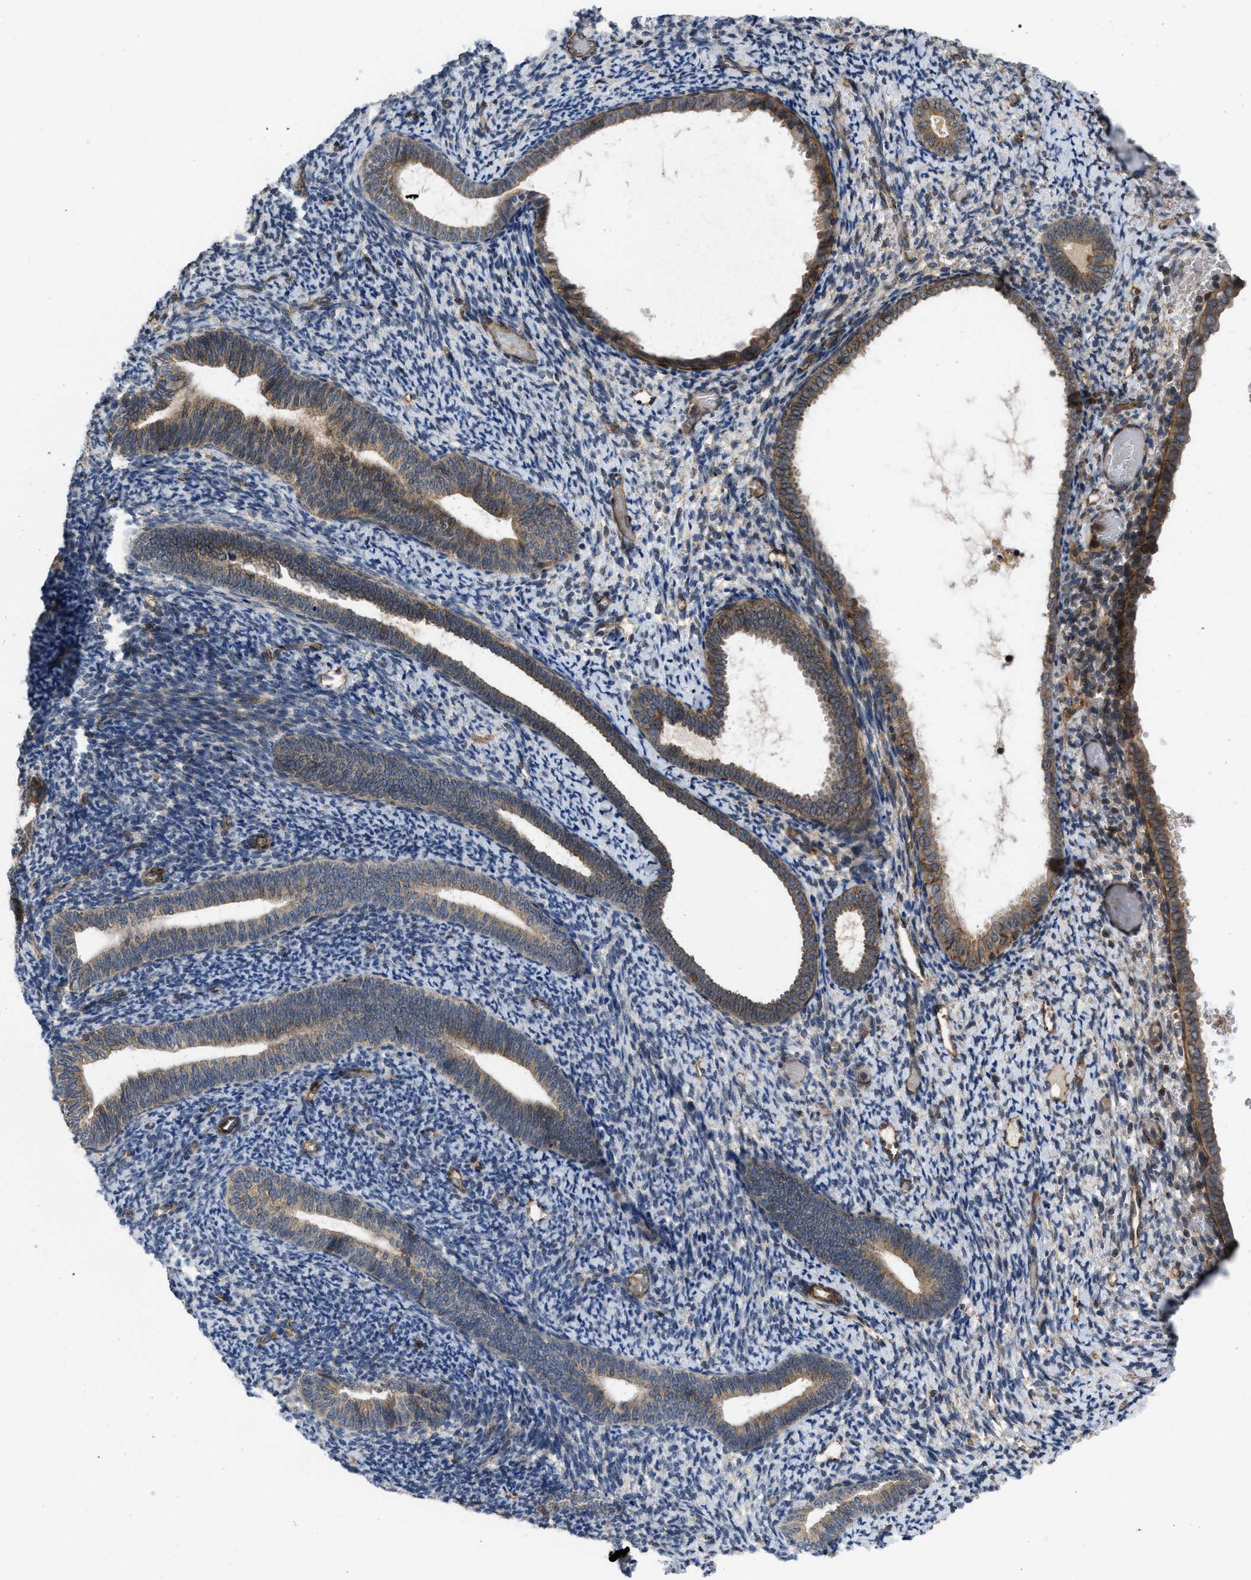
{"staining": {"intensity": "weak", "quantity": "<25%", "location": "cytoplasmic/membranous"}, "tissue": "endometrium", "cell_type": "Cells in endometrial stroma", "image_type": "normal", "snomed": [{"axis": "morphology", "description": "Normal tissue, NOS"}, {"axis": "topography", "description": "Endometrium"}], "caption": "Immunohistochemistry (IHC) image of benign endometrium: endometrium stained with DAB (3,3'-diaminobenzidine) exhibits no significant protein positivity in cells in endometrial stroma. (Brightfield microscopy of DAB immunohistochemistry (IHC) at high magnification).", "gene": "GPATCH2L", "patient": {"sex": "female", "age": 66}}